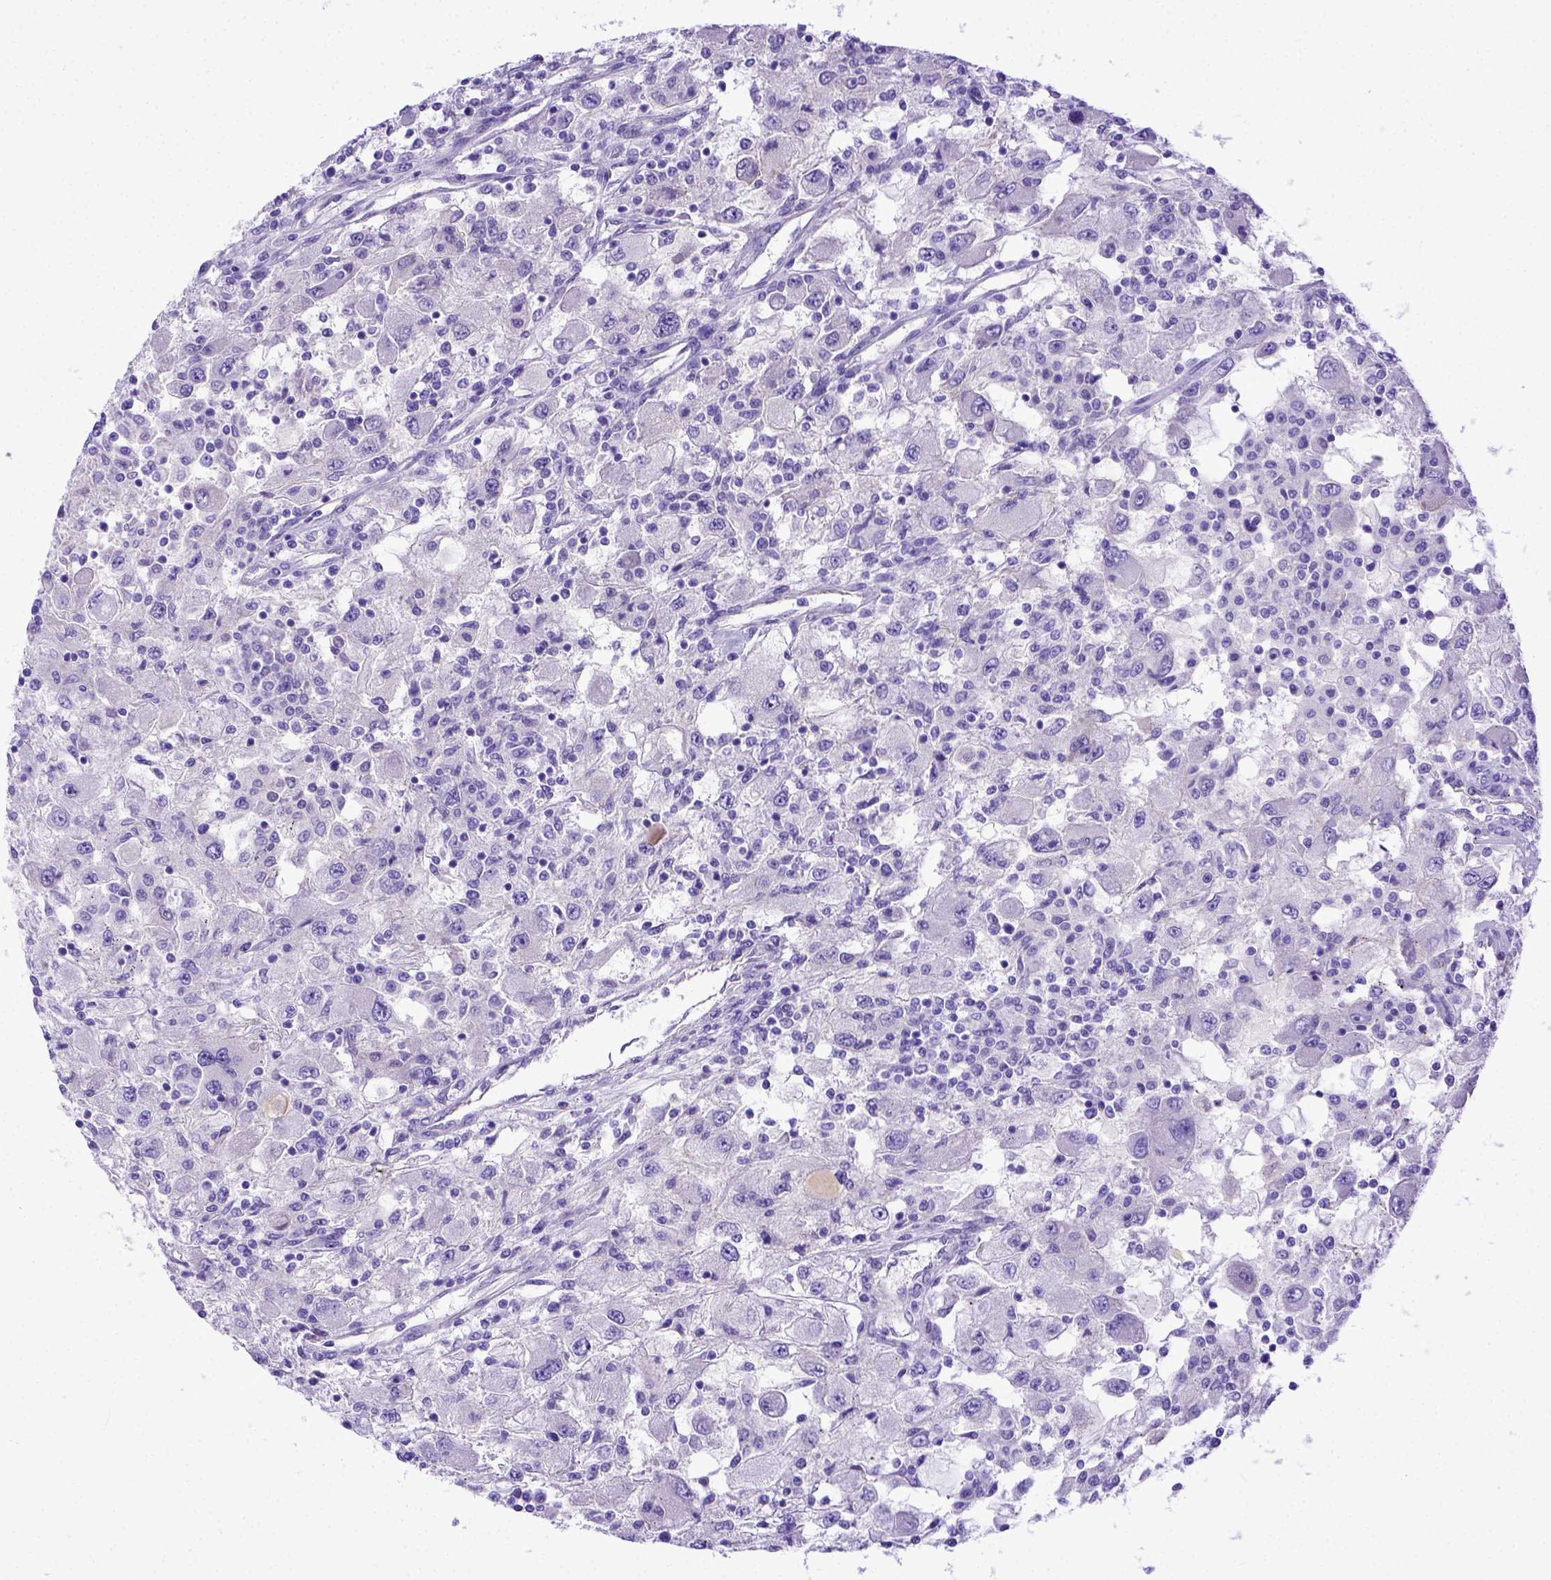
{"staining": {"intensity": "negative", "quantity": "none", "location": "none"}, "tissue": "renal cancer", "cell_type": "Tumor cells", "image_type": "cancer", "snomed": [{"axis": "morphology", "description": "Adenocarcinoma, NOS"}, {"axis": "topography", "description": "Kidney"}], "caption": "DAB immunohistochemical staining of human renal adenocarcinoma shows no significant positivity in tumor cells.", "gene": "LRRC18", "patient": {"sex": "female", "age": 67}}